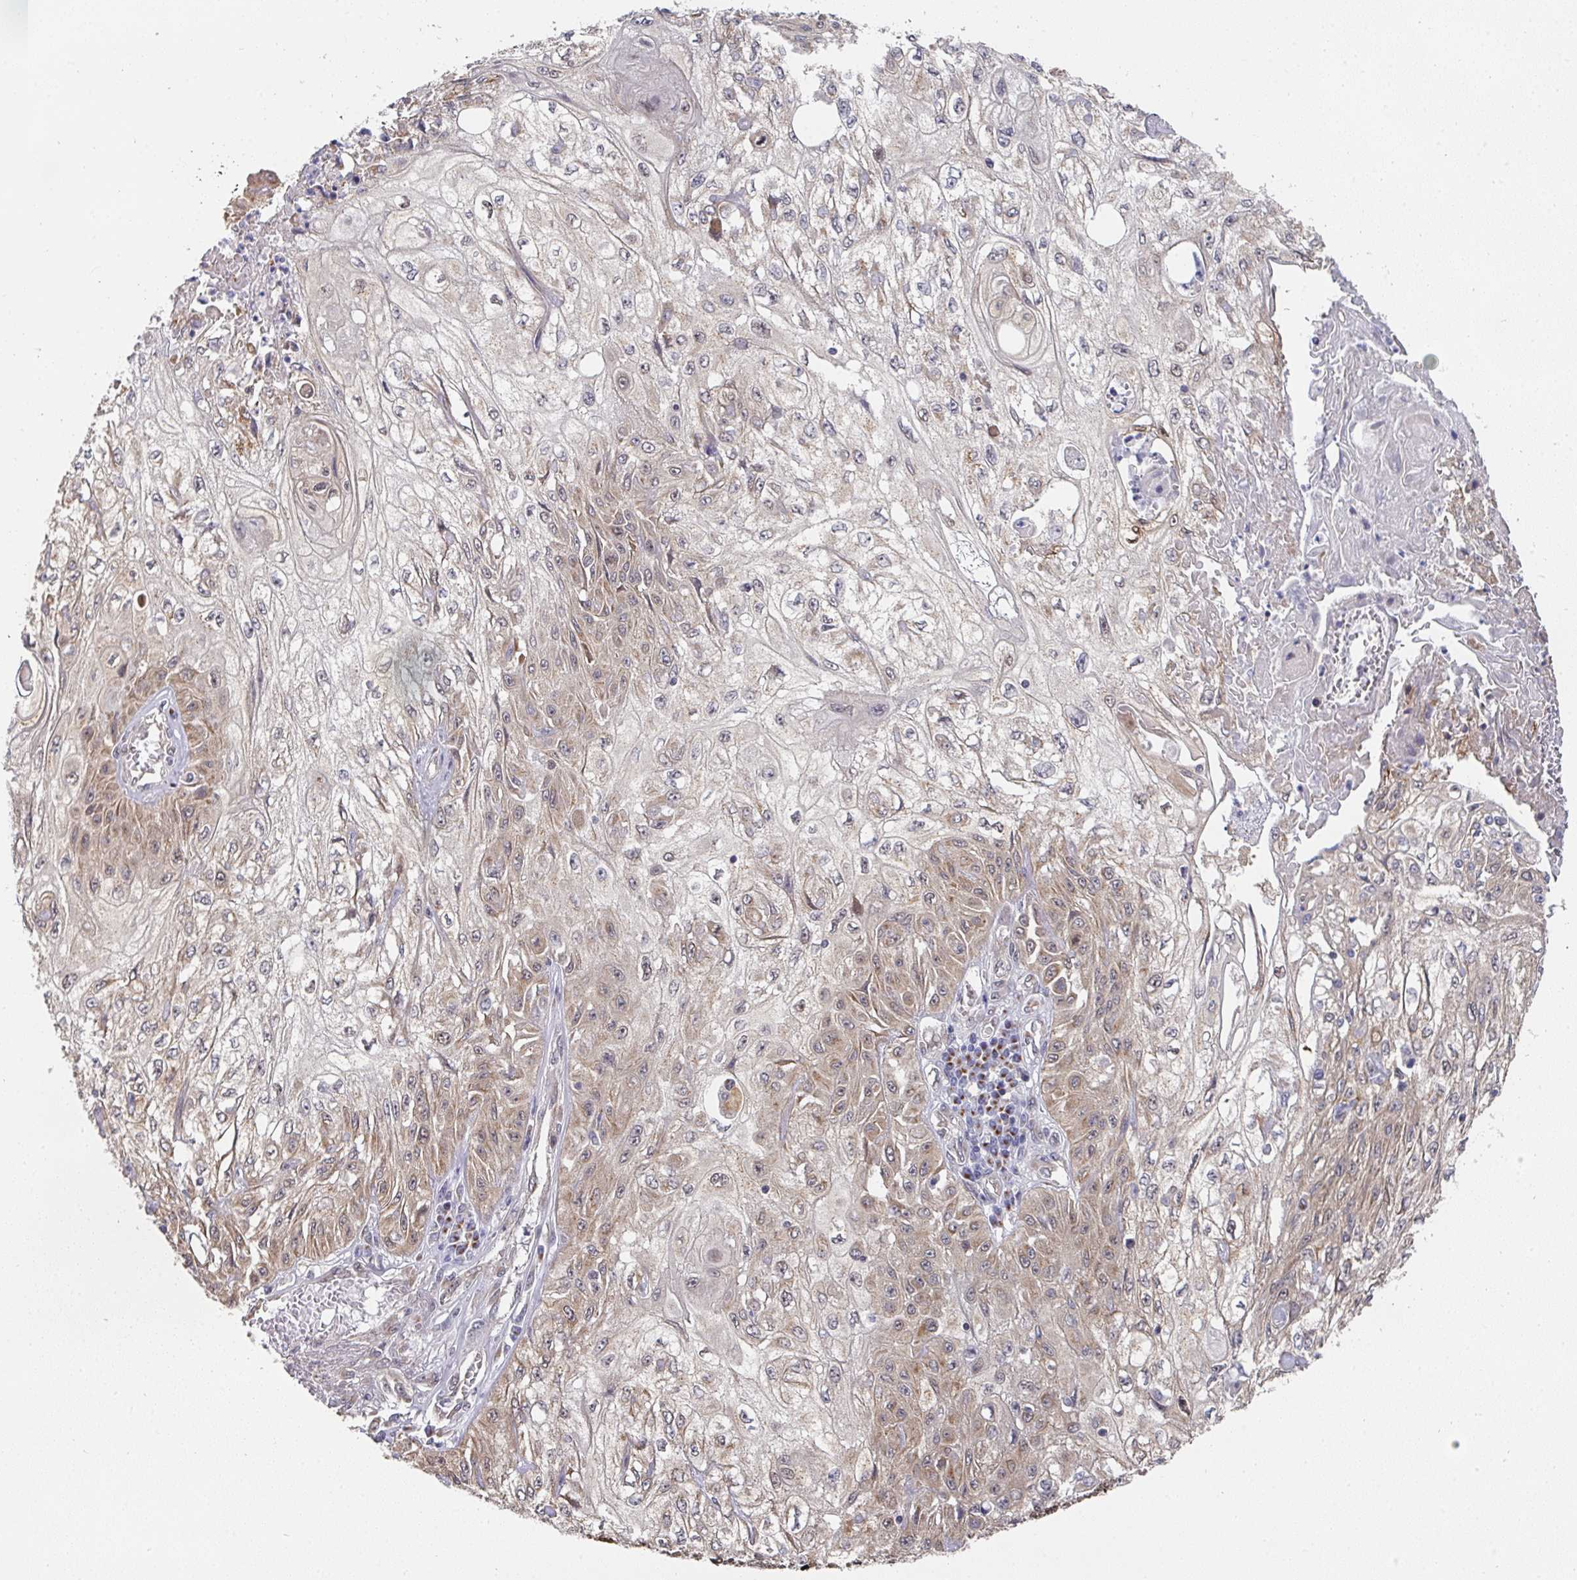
{"staining": {"intensity": "weak", "quantity": "25%-75%", "location": "cytoplasmic/membranous"}, "tissue": "skin cancer", "cell_type": "Tumor cells", "image_type": "cancer", "snomed": [{"axis": "morphology", "description": "Squamous cell carcinoma, NOS"}, {"axis": "morphology", "description": "Squamous cell carcinoma, metastatic, NOS"}, {"axis": "topography", "description": "Skin"}, {"axis": "topography", "description": "Lymph node"}], "caption": "A histopathology image of skin cancer (squamous cell carcinoma) stained for a protein exhibits weak cytoplasmic/membranous brown staining in tumor cells.", "gene": "C18orf25", "patient": {"sex": "male", "age": 75}}